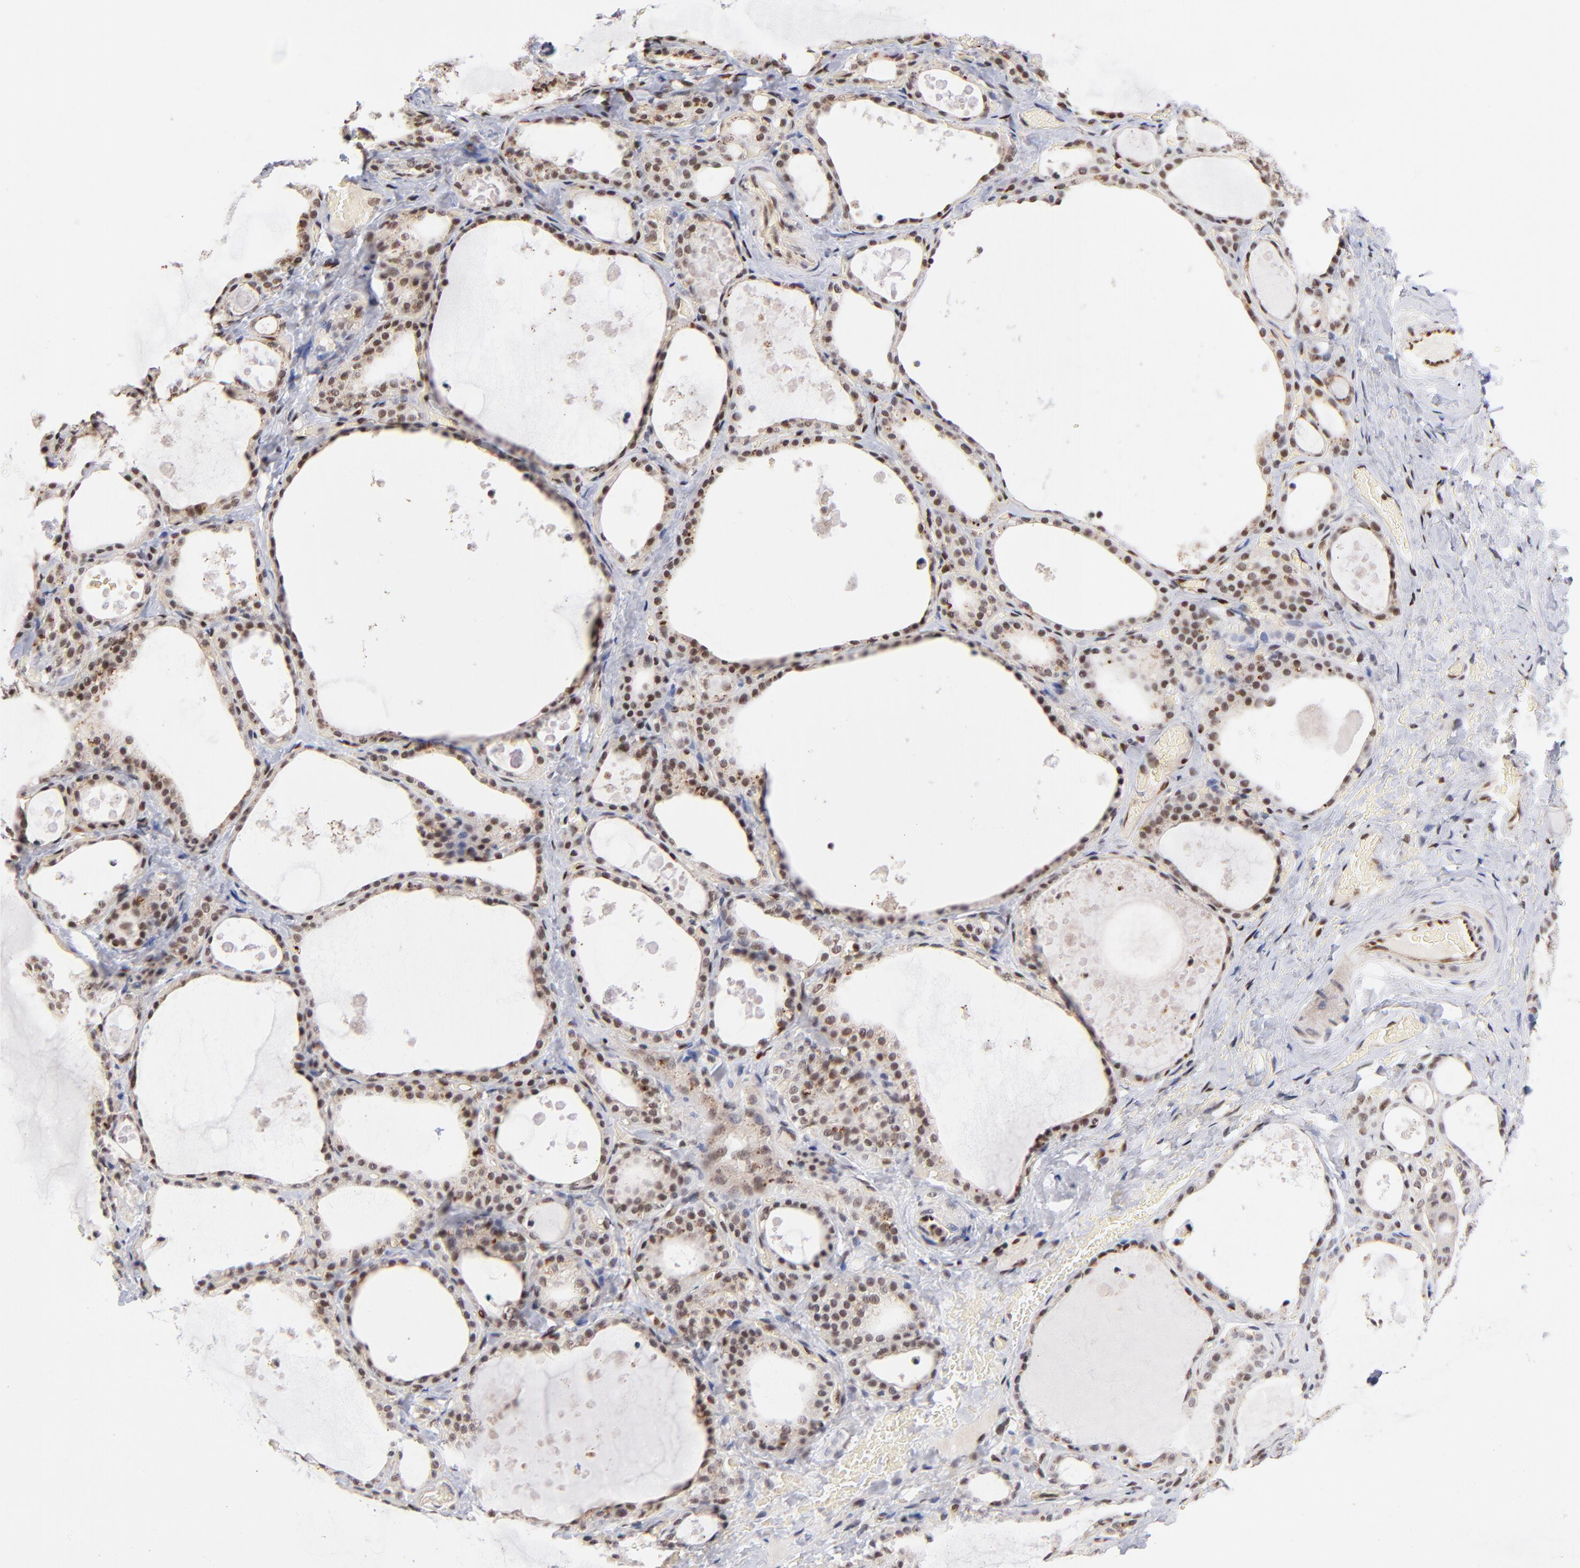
{"staining": {"intensity": "moderate", "quantity": ">75%", "location": "nuclear"}, "tissue": "thyroid gland", "cell_type": "Glandular cells", "image_type": "normal", "snomed": [{"axis": "morphology", "description": "Normal tissue, NOS"}, {"axis": "topography", "description": "Thyroid gland"}], "caption": "Immunohistochemical staining of benign human thyroid gland exhibits >75% levels of moderate nuclear protein staining in approximately >75% of glandular cells.", "gene": "GABPA", "patient": {"sex": "male", "age": 61}}